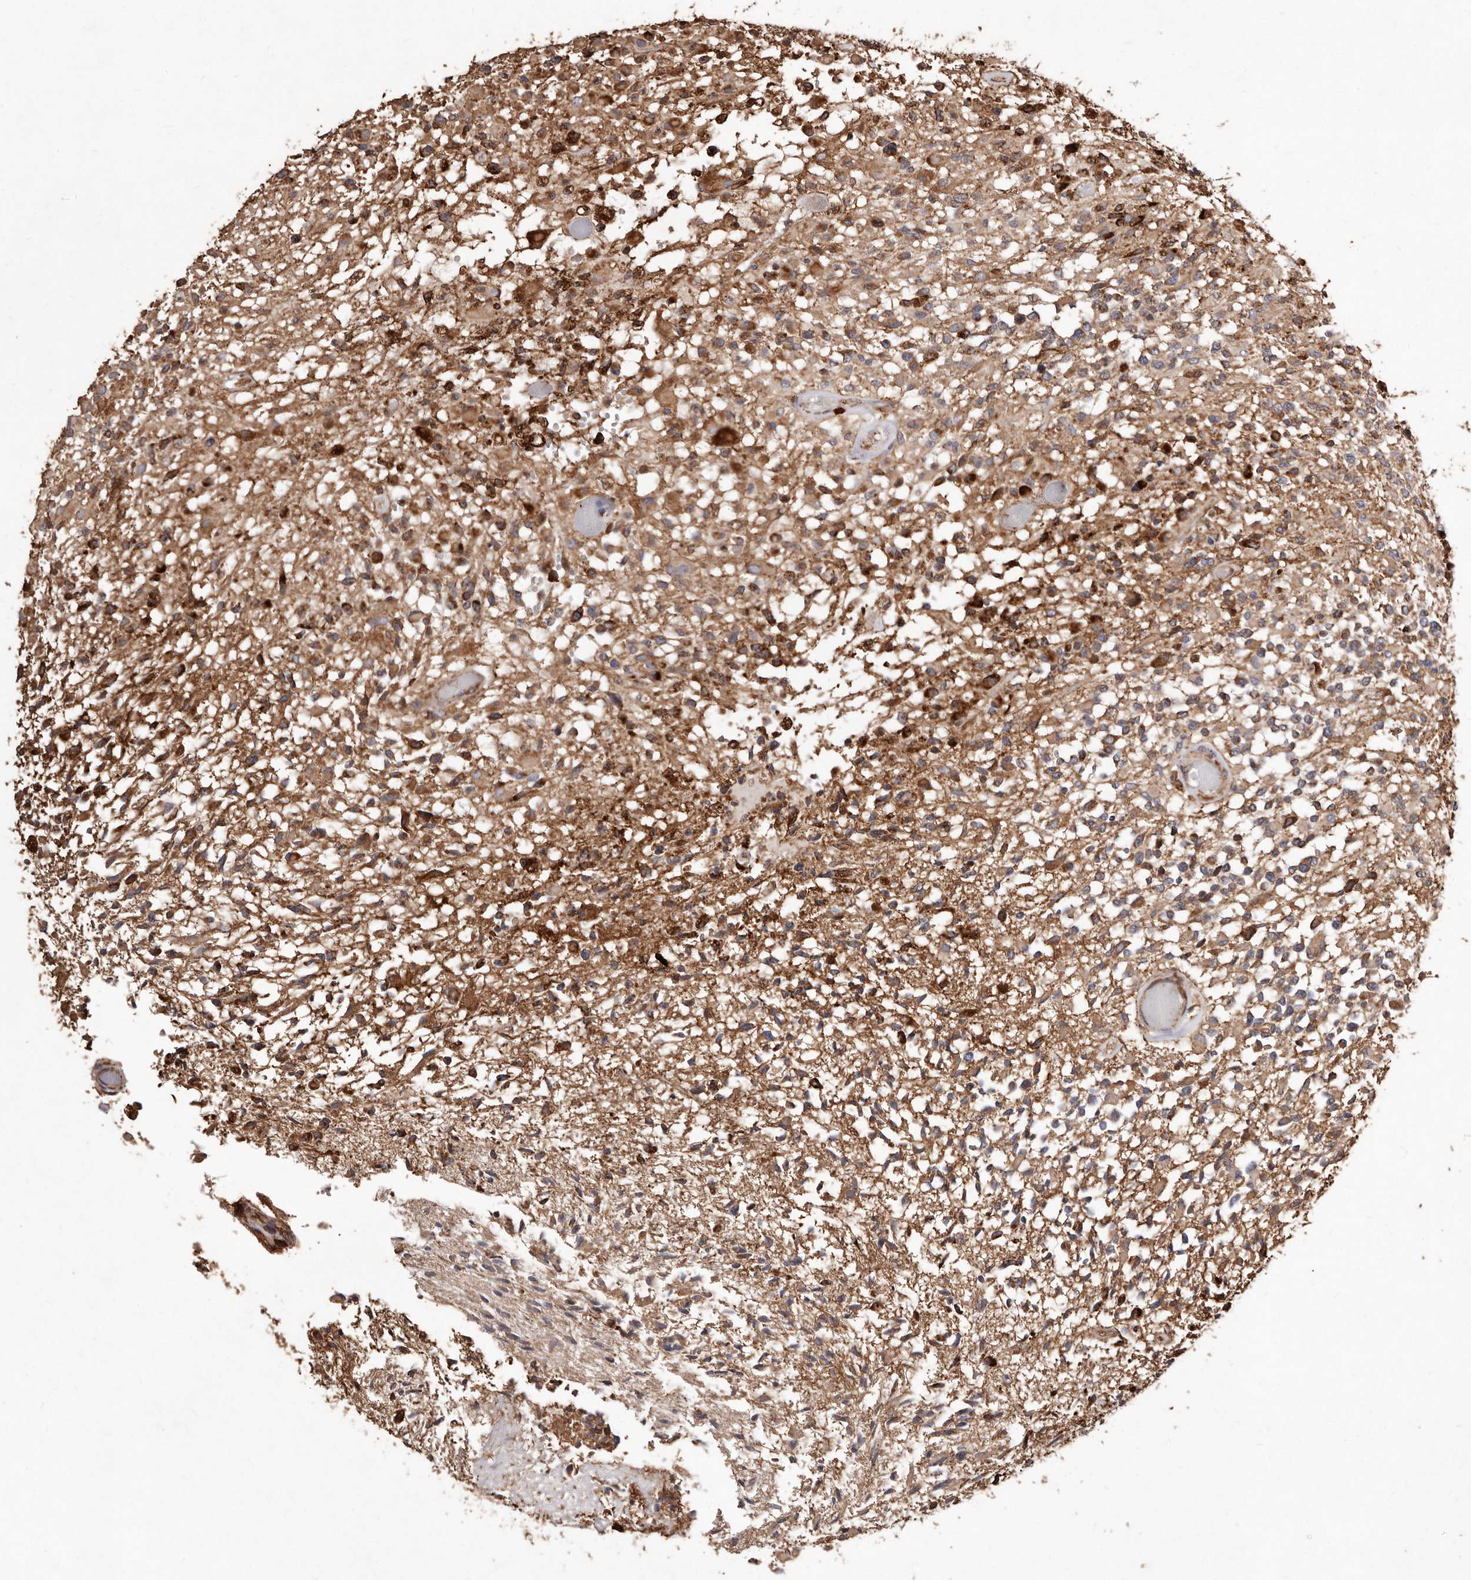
{"staining": {"intensity": "moderate", "quantity": ">75%", "location": "cytoplasmic/membranous"}, "tissue": "glioma", "cell_type": "Tumor cells", "image_type": "cancer", "snomed": [{"axis": "morphology", "description": "Glioma, malignant, High grade"}, {"axis": "morphology", "description": "Glioblastoma, NOS"}, {"axis": "topography", "description": "Brain"}], "caption": "Immunohistochemical staining of human glioma exhibits medium levels of moderate cytoplasmic/membranous staining in approximately >75% of tumor cells.", "gene": "STEAP2", "patient": {"sex": "male", "age": 60}}